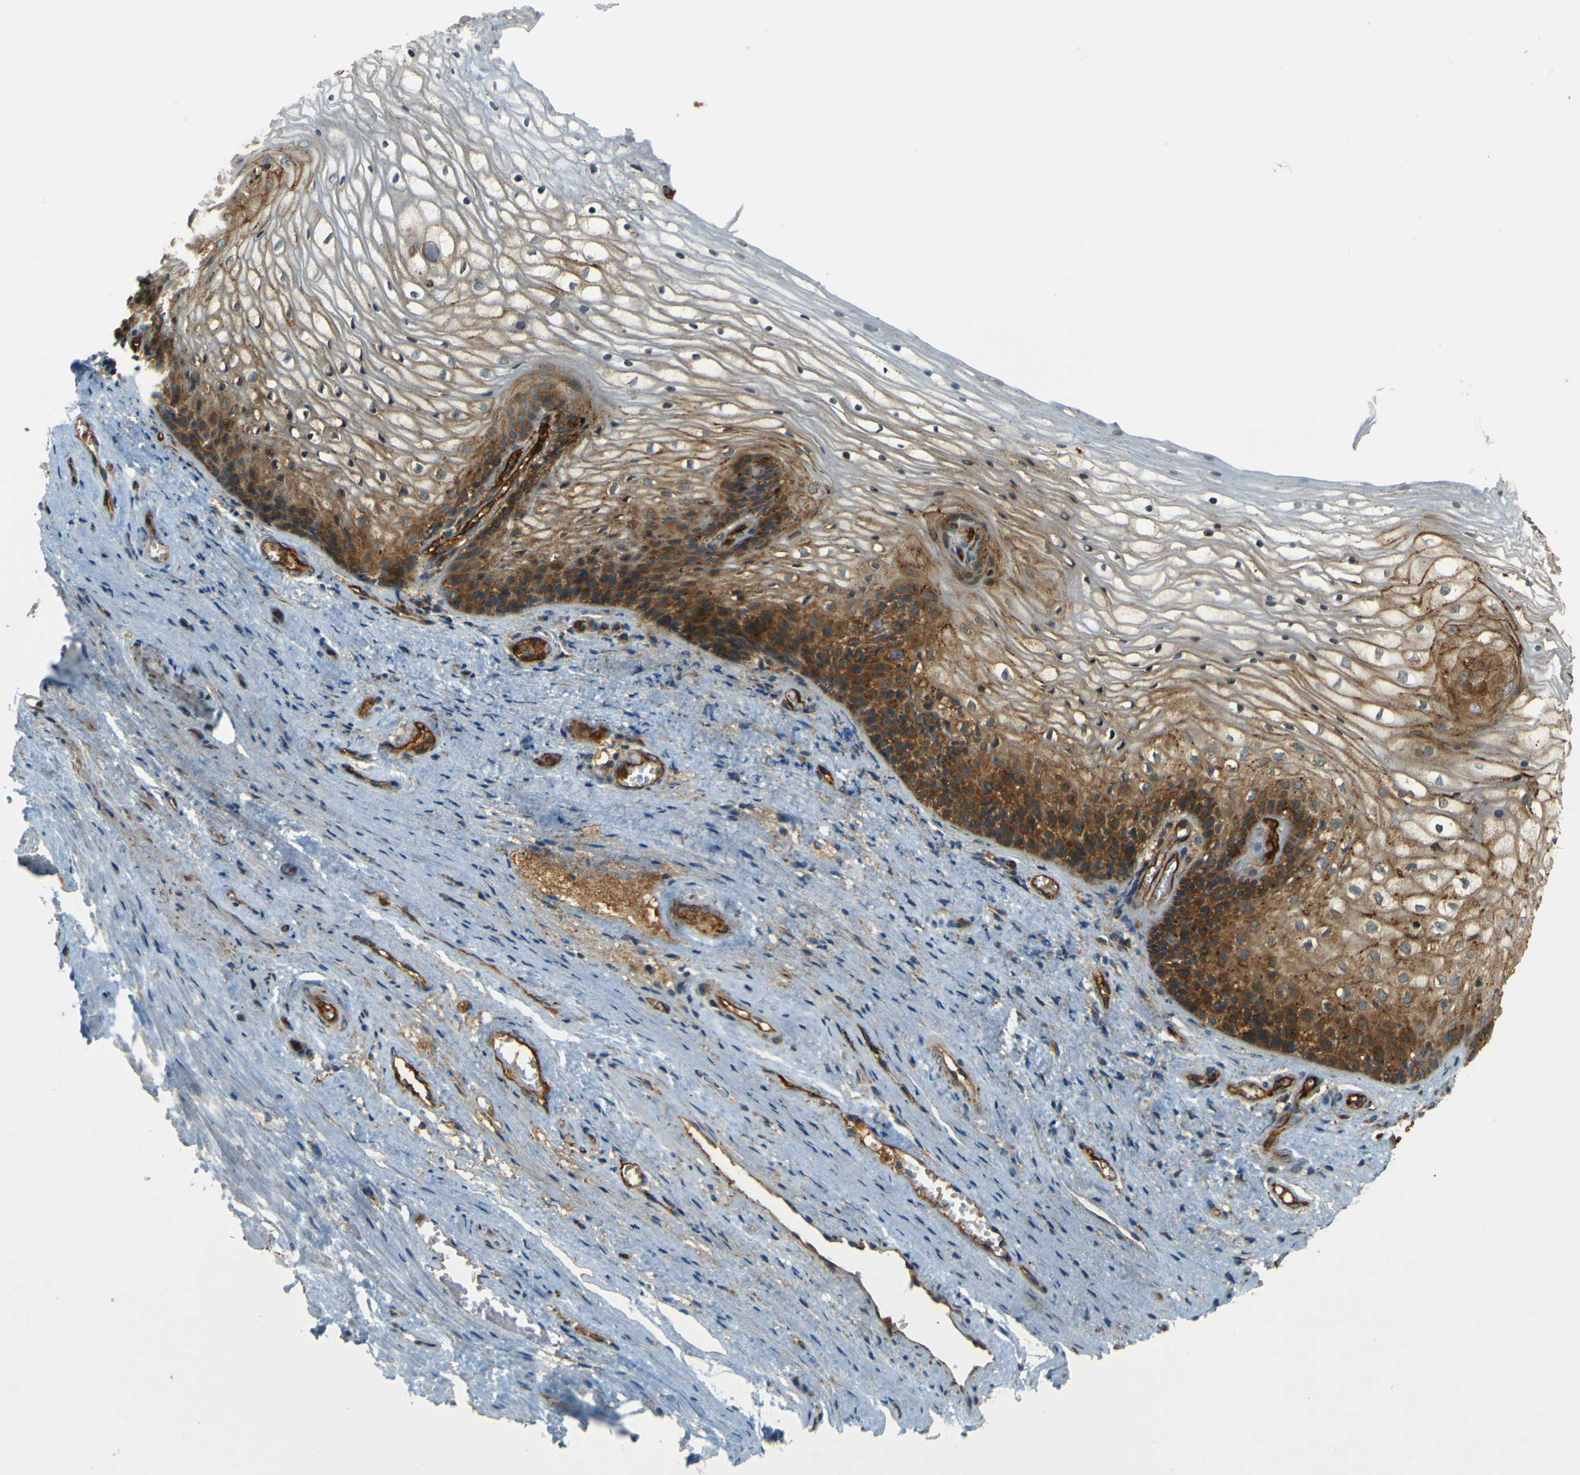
{"staining": {"intensity": "moderate", "quantity": "25%-75%", "location": "cytoplasmic/membranous"}, "tissue": "vagina", "cell_type": "Squamous epithelial cells", "image_type": "normal", "snomed": [{"axis": "morphology", "description": "Normal tissue, NOS"}, {"axis": "topography", "description": "Vagina"}], "caption": "A brown stain labels moderate cytoplasmic/membranous staining of a protein in squamous epithelial cells of unremarkable vagina.", "gene": "DNAJC5", "patient": {"sex": "female", "age": 34}}